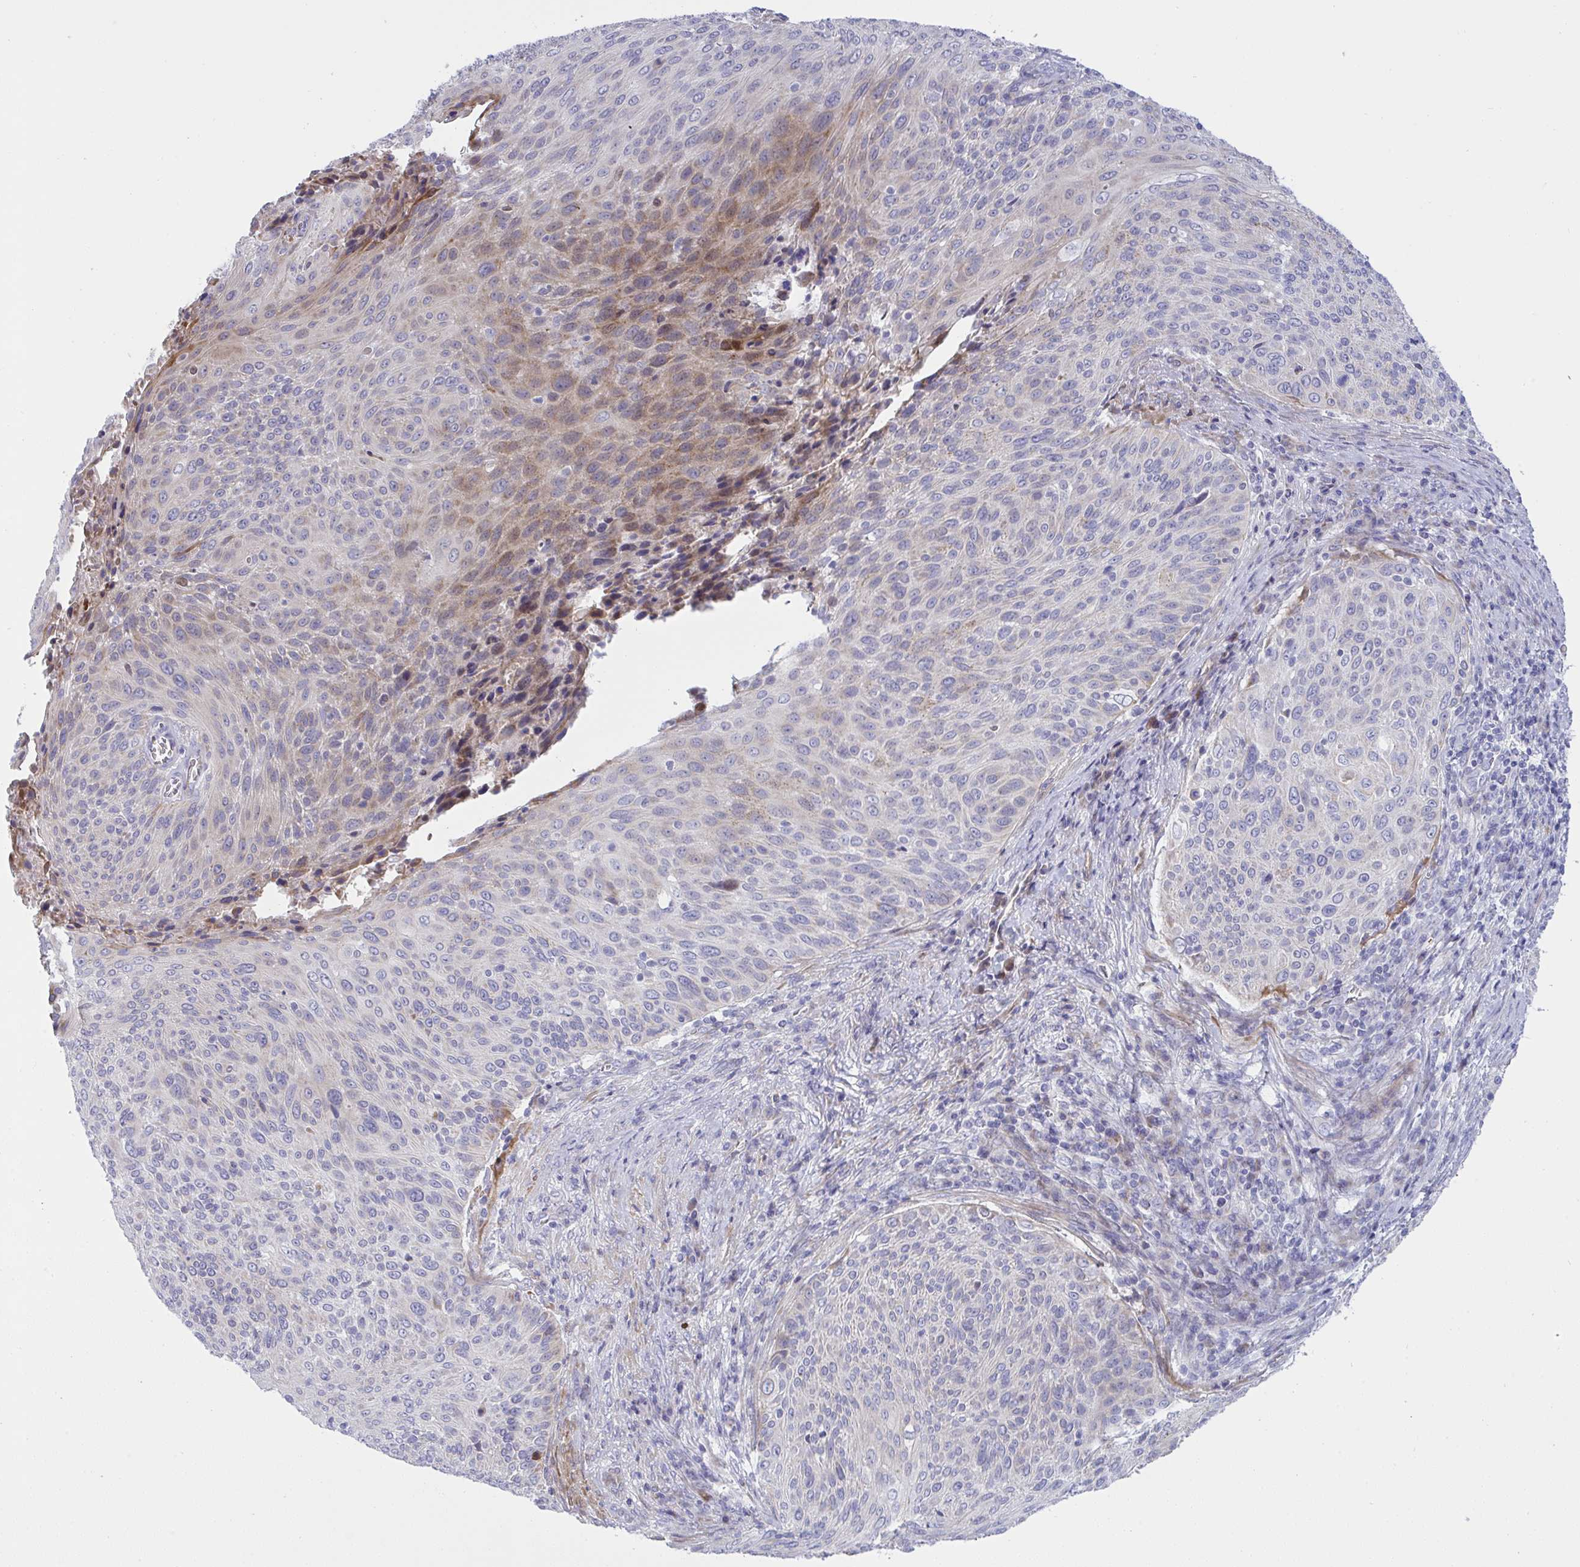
{"staining": {"intensity": "moderate", "quantity": "<25%", "location": "cytoplasmic/membranous"}, "tissue": "cervical cancer", "cell_type": "Tumor cells", "image_type": "cancer", "snomed": [{"axis": "morphology", "description": "Squamous cell carcinoma, NOS"}, {"axis": "topography", "description": "Cervix"}], "caption": "Immunohistochemistry histopathology image of neoplastic tissue: human squamous cell carcinoma (cervical) stained using immunohistochemistry (IHC) displays low levels of moderate protein expression localized specifically in the cytoplasmic/membranous of tumor cells, appearing as a cytoplasmic/membranous brown color.", "gene": "NTN1", "patient": {"sex": "female", "age": 31}}